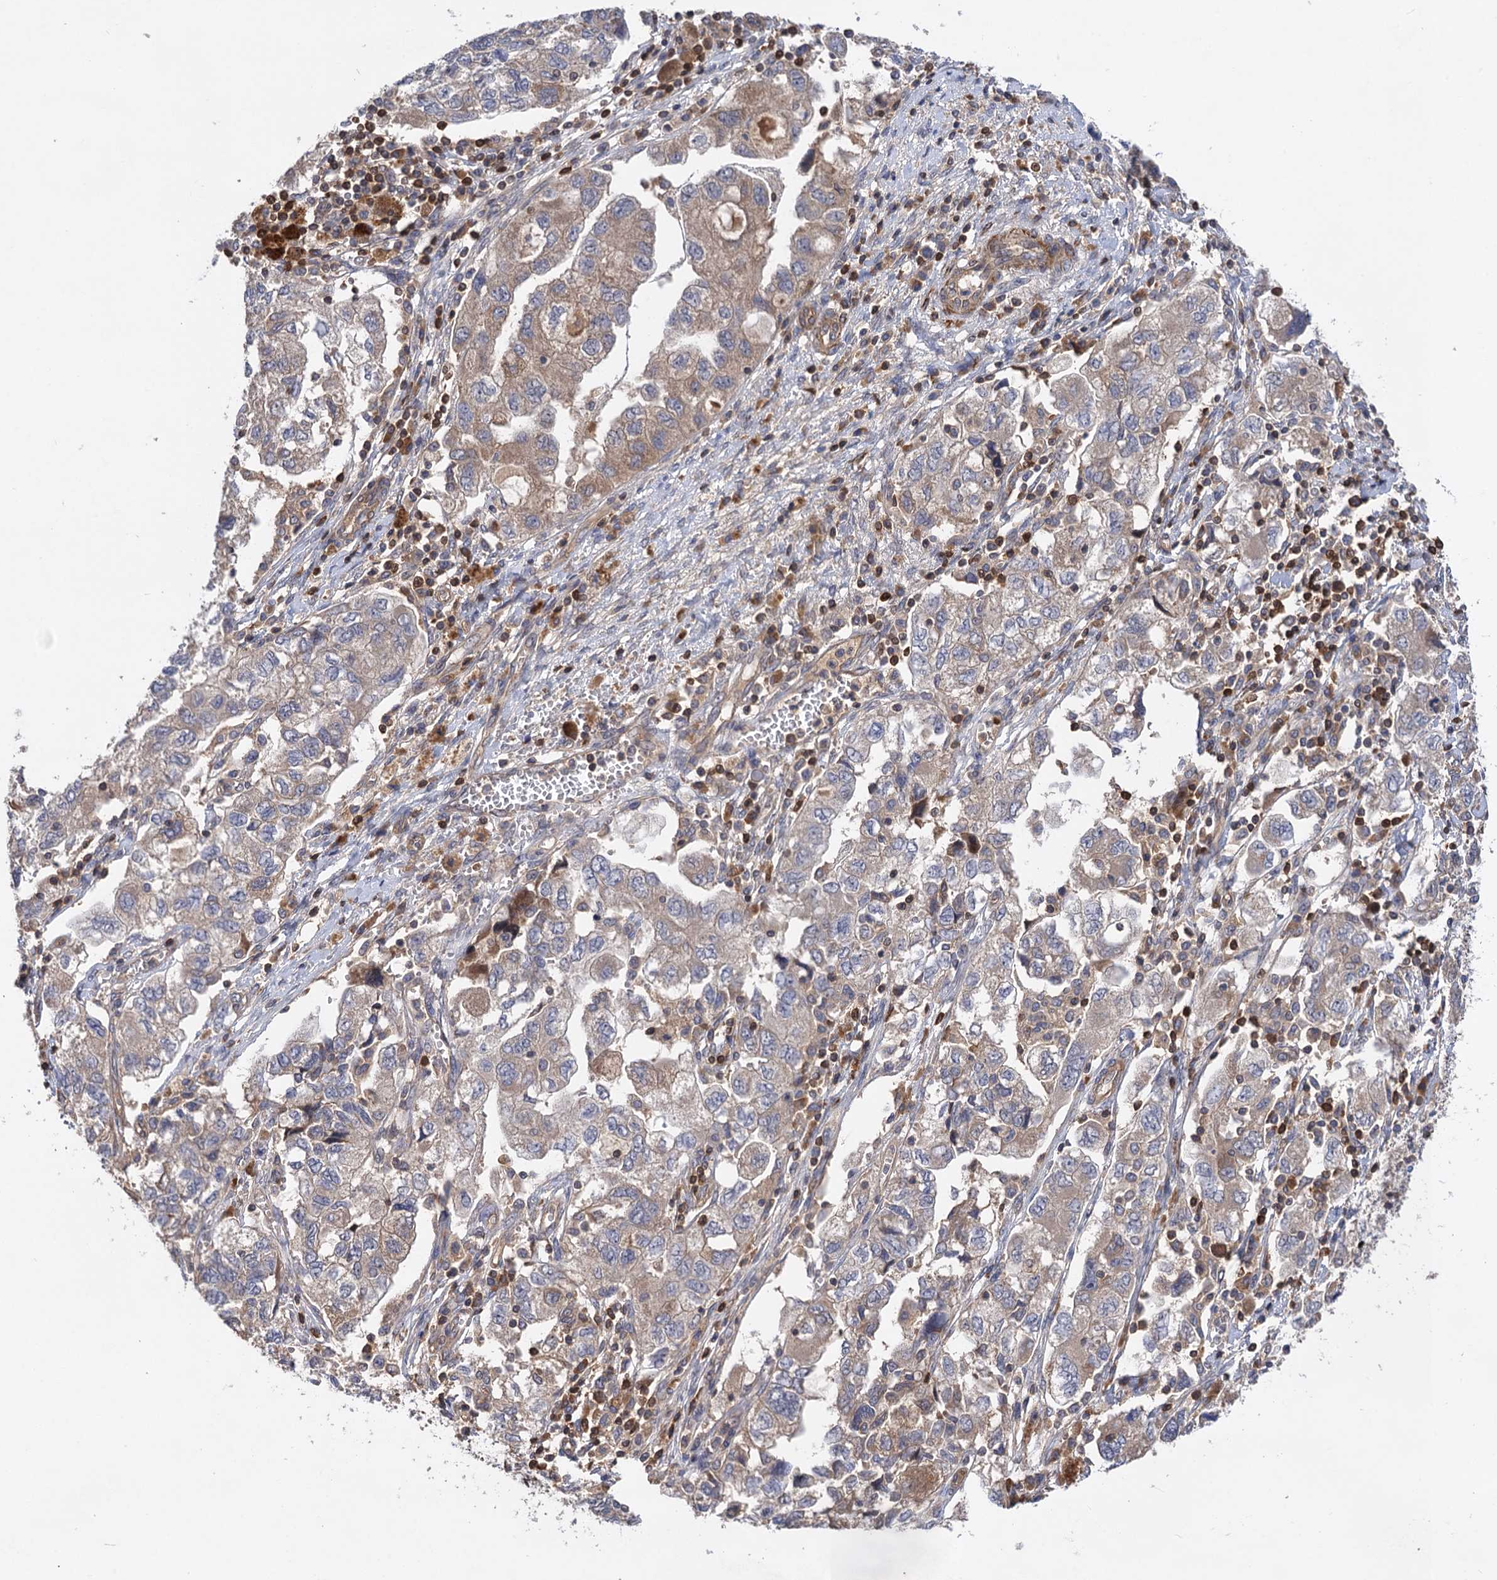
{"staining": {"intensity": "weak", "quantity": "25%-75%", "location": "cytoplasmic/membranous"}, "tissue": "ovarian cancer", "cell_type": "Tumor cells", "image_type": "cancer", "snomed": [{"axis": "morphology", "description": "Carcinoma, NOS"}, {"axis": "morphology", "description": "Cystadenocarcinoma, serous, NOS"}, {"axis": "topography", "description": "Ovary"}], "caption": "Ovarian carcinoma stained for a protein (brown) demonstrates weak cytoplasmic/membranous positive expression in about 25%-75% of tumor cells.", "gene": "DGKA", "patient": {"sex": "female", "age": 69}}